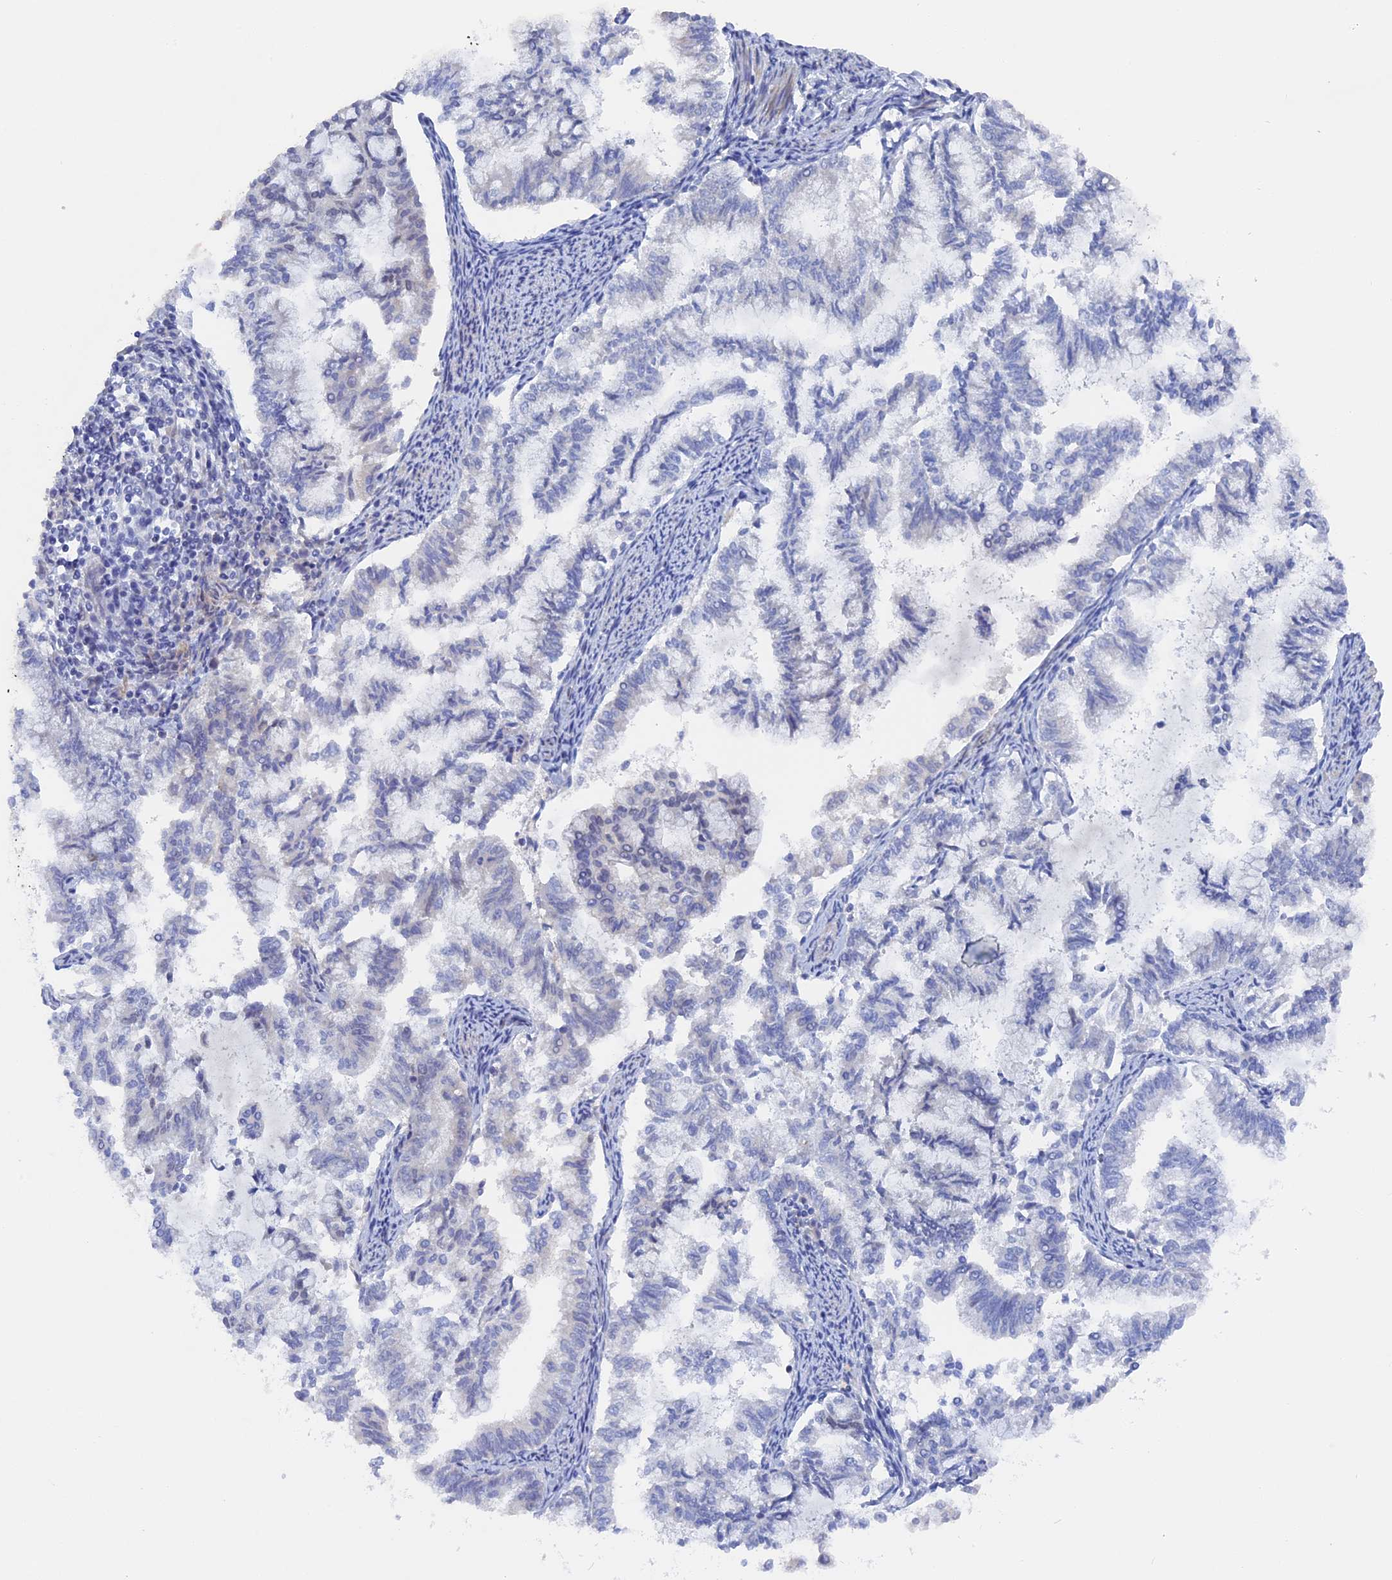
{"staining": {"intensity": "negative", "quantity": "none", "location": "none"}, "tissue": "endometrial cancer", "cell_type": "Tumor cells", "image_type": "cancer", "snomed": [{"axis": "morphology", "description": "Adenocarcinoma, NOS"}, {"axis": "topography", "description": "Endometrium"}], "caption": "An IHC micrograph of adenocarcinoma (endometrial) is shown. There is no staining in tumor cells of adenocarcinoma (endometrial).", "gene": "BRD2", "patient": {"sex": "female", "age": 79}}